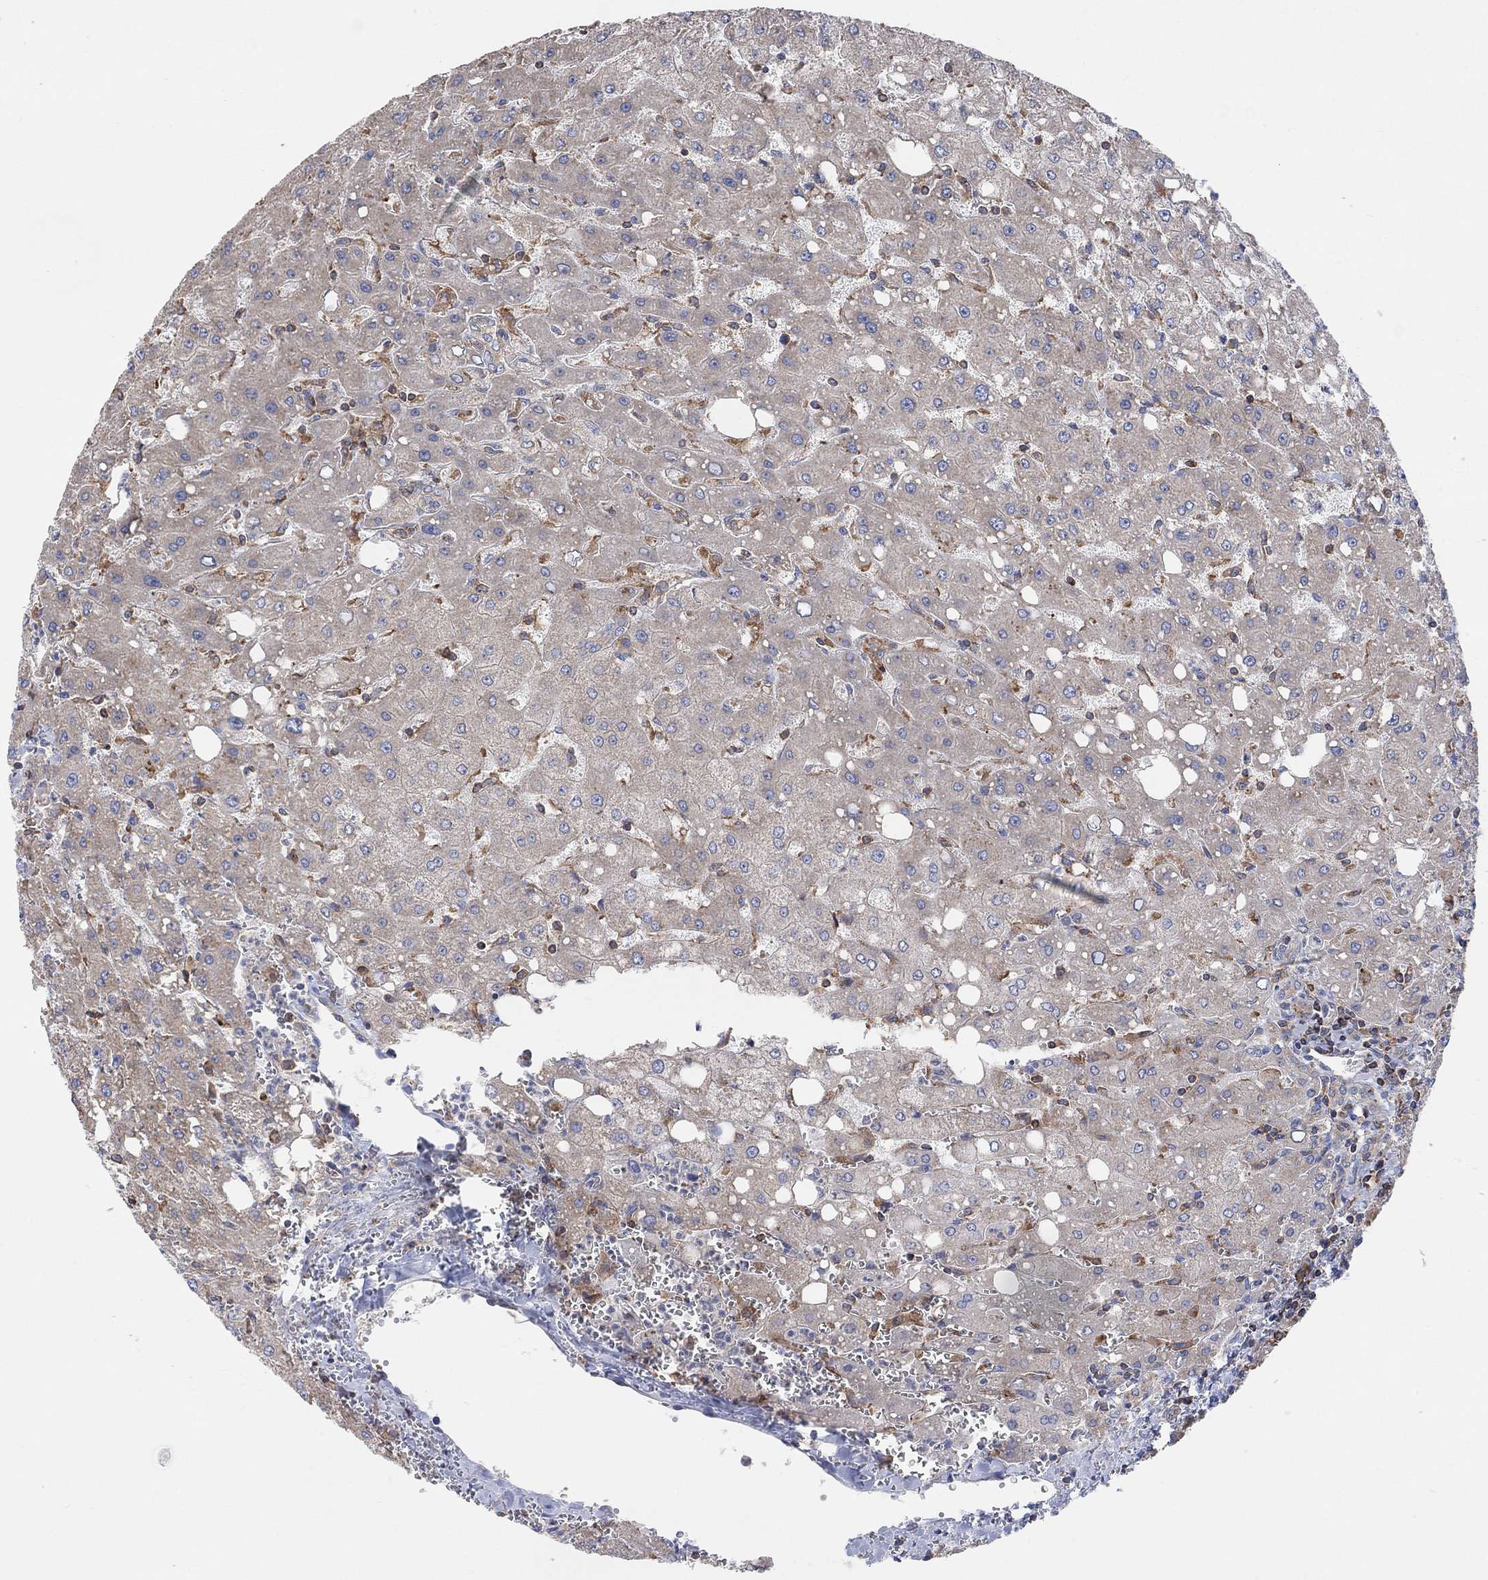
{"staining": {"intensity": "weak", "quantity": ">75%", "location": "cytoplasmic/membranous"}, "tissue": "liver", "cell_type": "Cholangiocytes", "image_type": "normal", "snomed": [{"axis": "morphology", "description": "Normal tissue, NOS"}, {"axis": "topography", "description": "Liver"}], "caption": "Immunohistochemical staining of unremarkable human liver shows low levels of weak cytoplasmic/membranous expression in about >75% of cholangiocytes.", "gene": "BLOC1S3", "patient": {"sex": "female", "age": 53}}